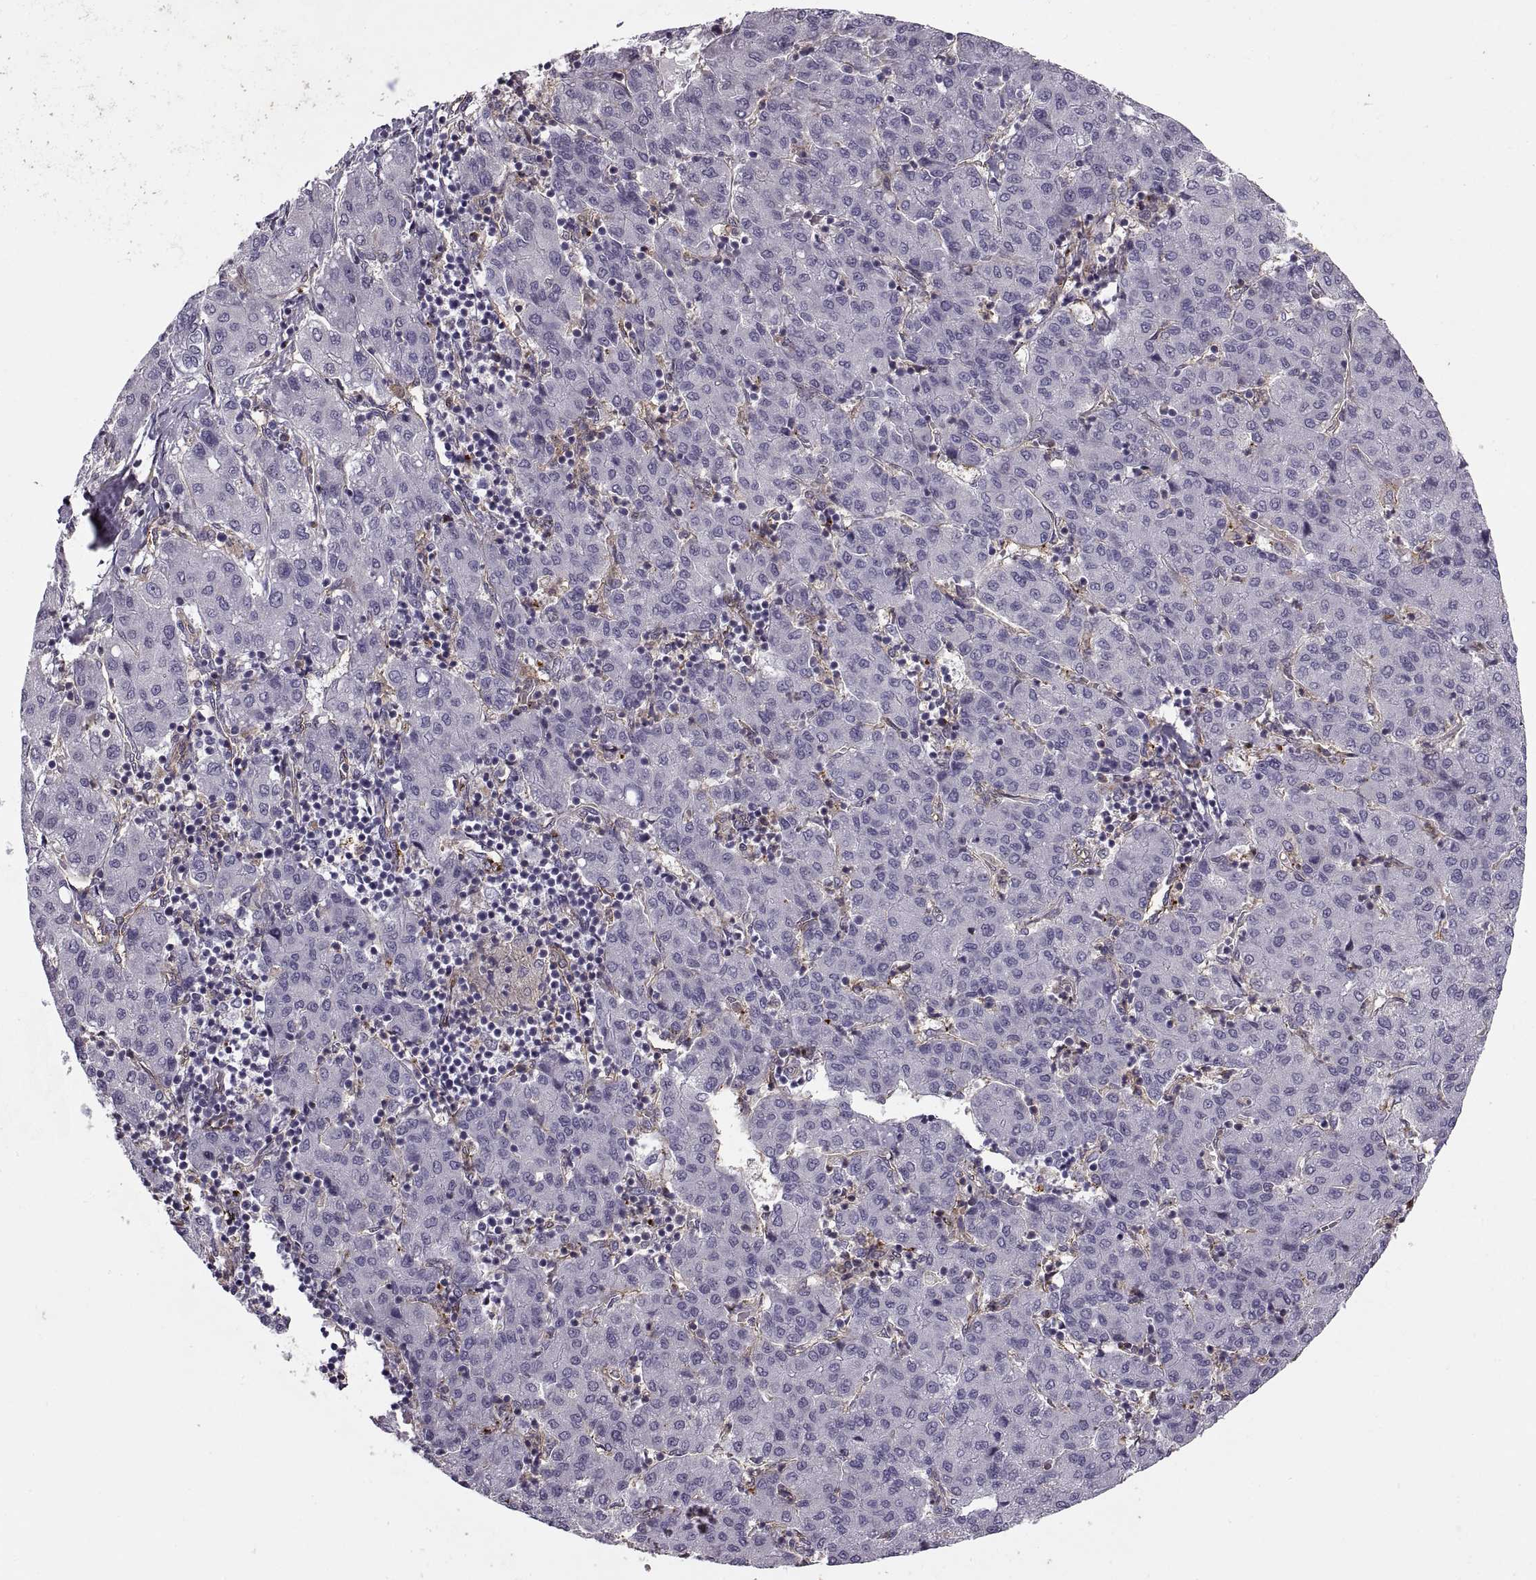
{"staining": {"intensity": "negative", "quantity": "none", "location": "none"}, "tissue": "liver cancer", "cell_type": "Tumor cells", "image_type": "cancer", "snomed": [{"axis": "morphology", "description": "Carcinoma, Hepatocellular, NOS"}, {"axis": "topography", "description": "Liver"}], "caption": "Micrograph shows no significant protein expression in tumor cells of hepatocellular carcinoma (liver).", "gene": "RALB", "patient": {"sex": "male", "age": 65}}